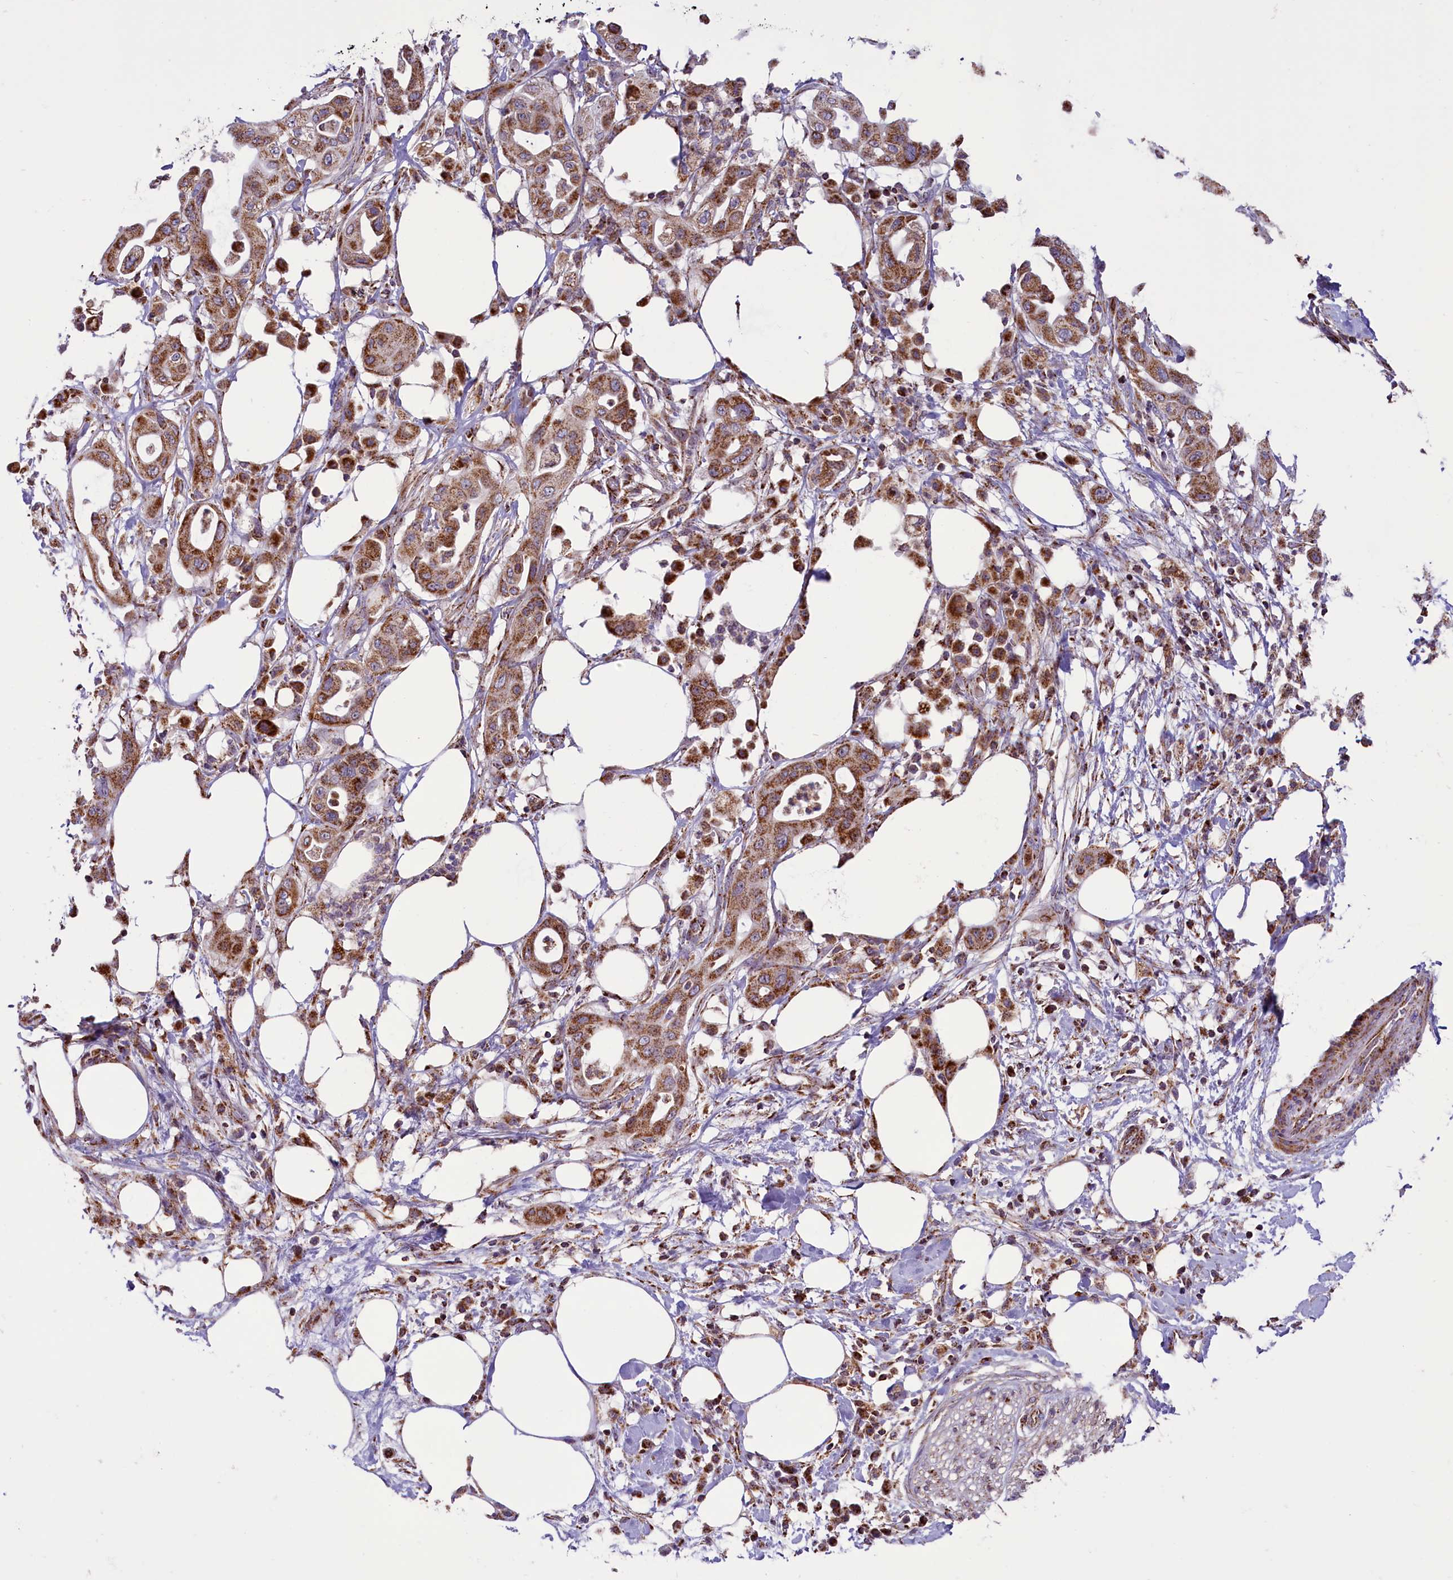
{"staining": {"intensity": "moderate", "quantity": ">75%", "location": "cytoplasmic/membranous"}, "tissue": "pancreatic cancer", "cell_type": "Tumor cells", "image_type": "cancer", "snomed": [{"axis": "morphology", "description": "Adenocarcinoma, NOS"}, {"axis": "topography", "description": "Pancreas"}], "caption": "A photomicrograph showing moderate cytoplasmic/membranous positivity in approximately >75% of tumor cells in pancreatic adenocarcinoma, as visualized by brown immunohistochemical staining.", "gene": "GLRX5", "patient": {"sex": "male", "age": 68}}